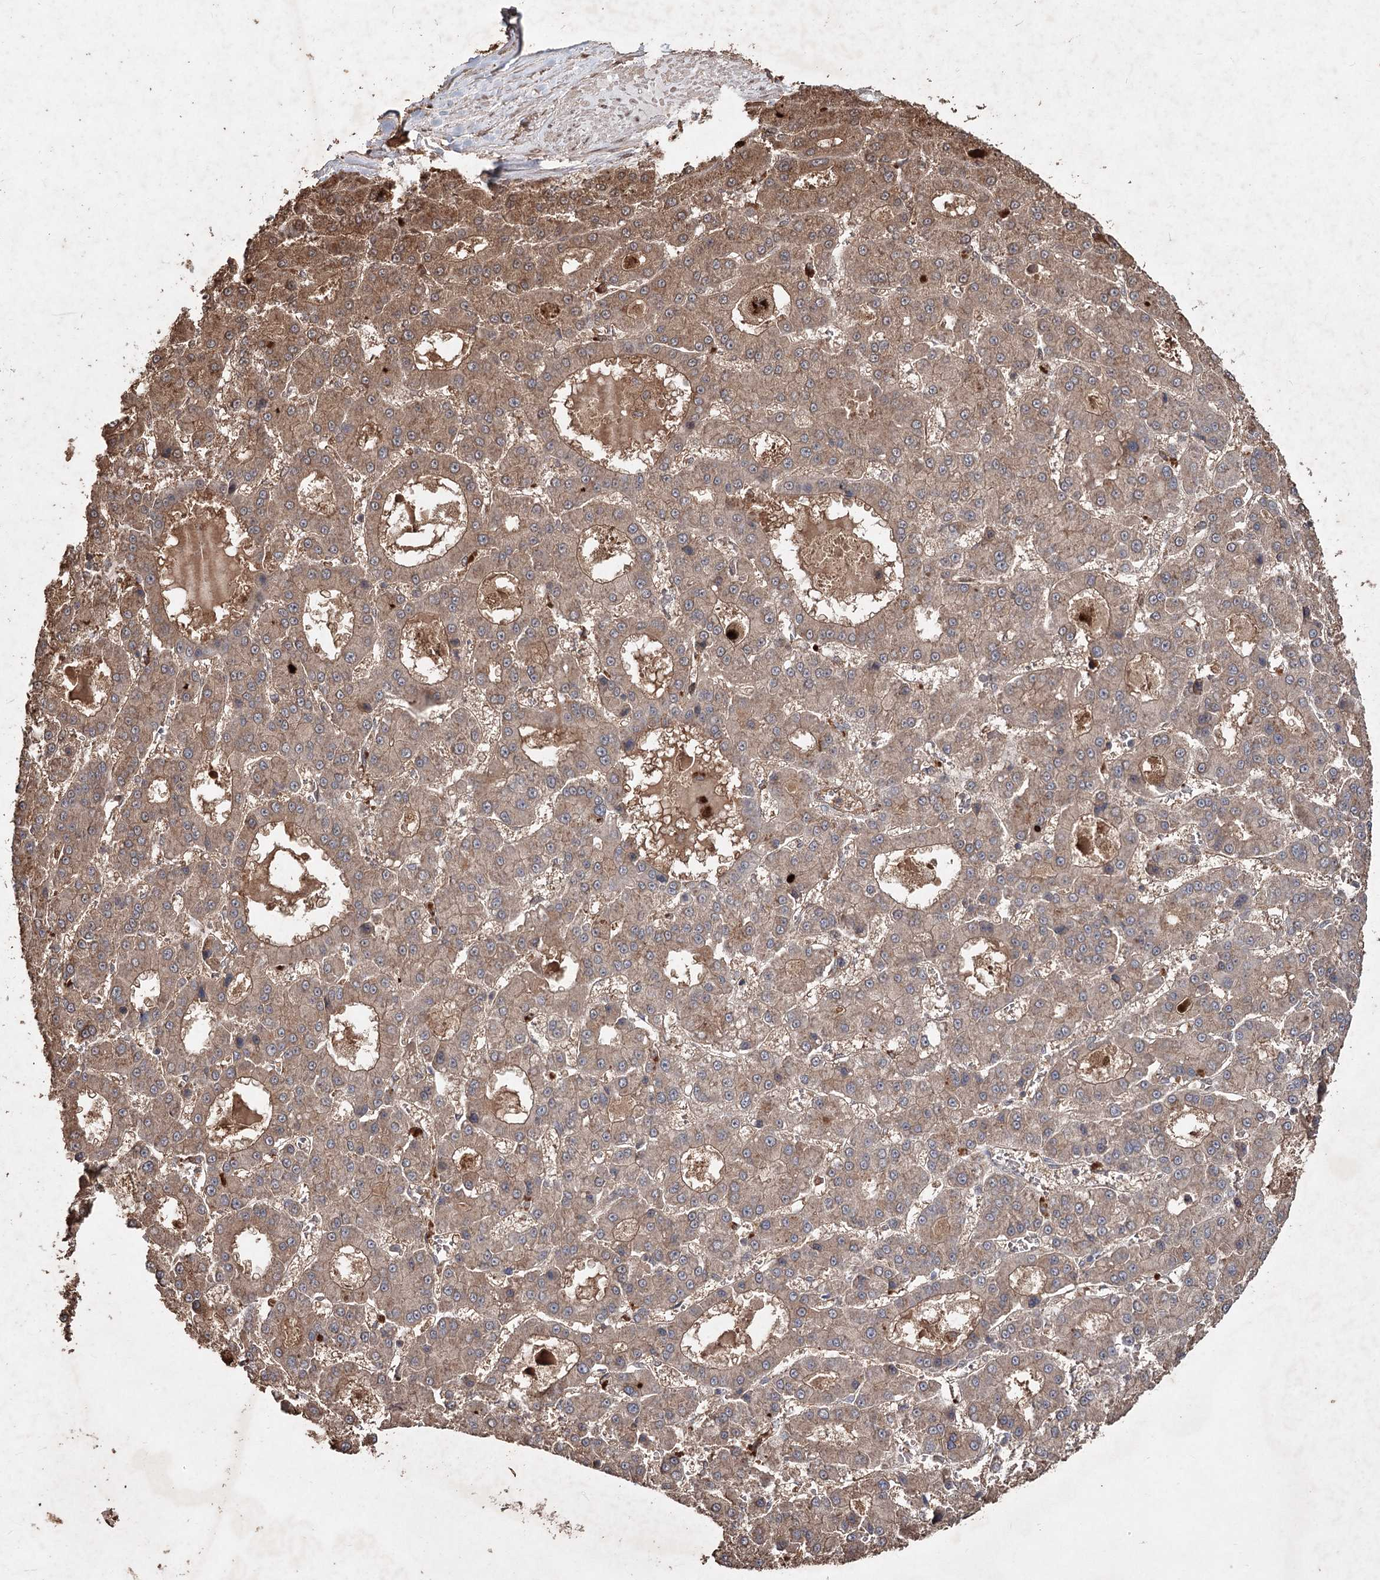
{"staining": {"intensity": "moderate", "quantity": ">75%", "location": "cytoplasmic/membranous"}, "tissue": "liver cancer", "cell_type": "Tumor cells", "image_type": "cancer", "snomed": [{"axis": "morphology", "description": "Carcinoma, Hepatocellular, NOS"}, {"axis": "topography", "description": "Liver"}], "caption": "IHC of liver cancer (hepatocellular carcinoma) displays medium levels of moderate cytoplasmic/membranous positivity in approximately >75% of tumor cells. (IHC, brightfield microscopy, high magnification).", "gene": "FBXO7", "patient": {"sex": "male", "age": 70}}